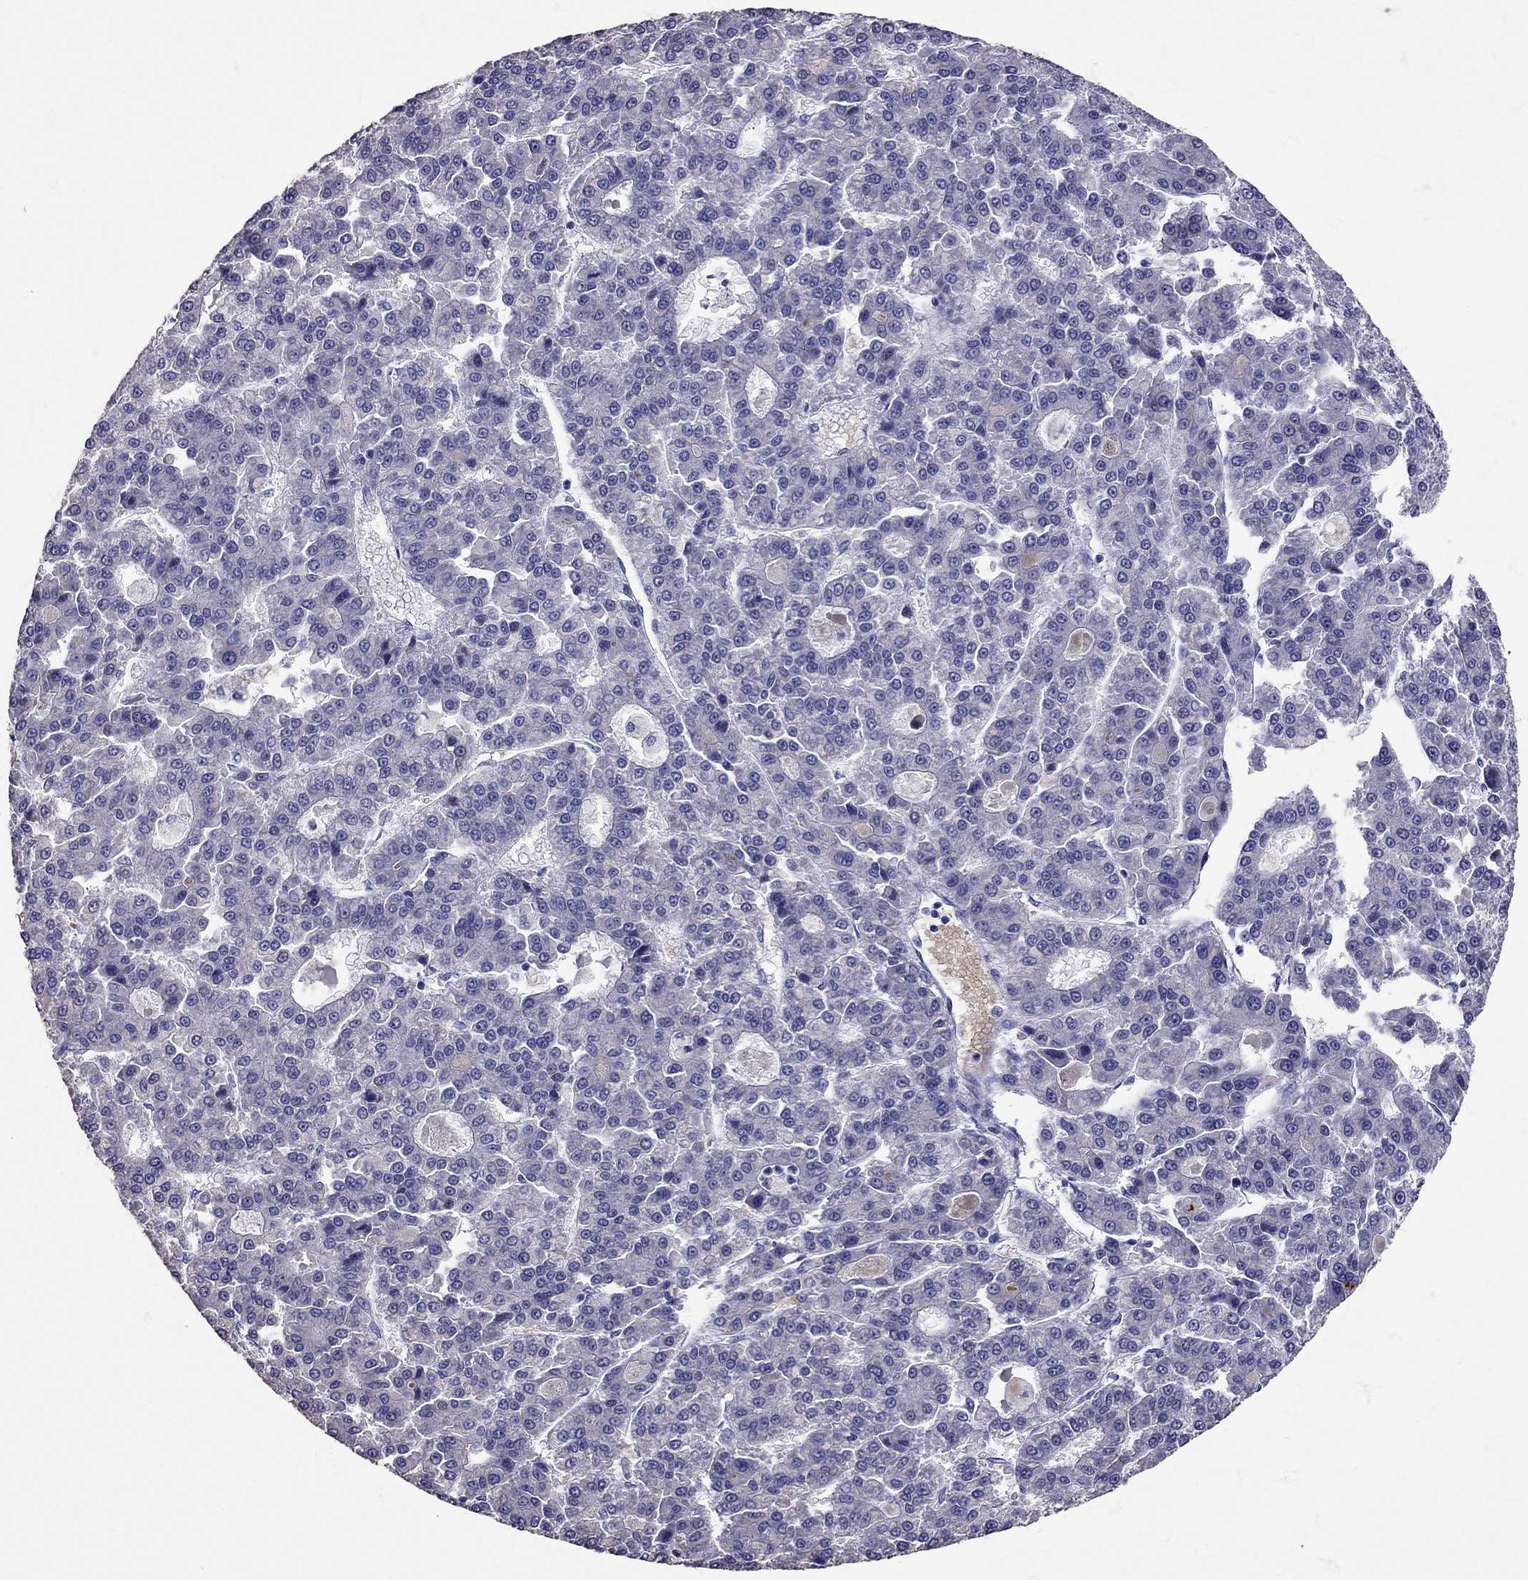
{"staining": {"intensity": "negative", "quantity": "none", "location": "none"}, "tissue": "liver cancer", "cell_type": "Tumor cells", "image_type": "cancer", "snomed": [{"axis": "morphology", "description": "Carcinoma, Hepatocellular, NOS"}, {"axis": "topography", "description": "Liver"}], "caption": "DAB immunohistochemical staining of human liver cancer (hepatocellular carcinoma) displays no significant expression in tumor cells. Brightfield microscopy of immunohistochemistry (IHC) stained with DAB (brown) and hematoxylin (blue), captured at high magnification.", "gene": "TBR1", "patient": {"sex": "male", "age": 70}}